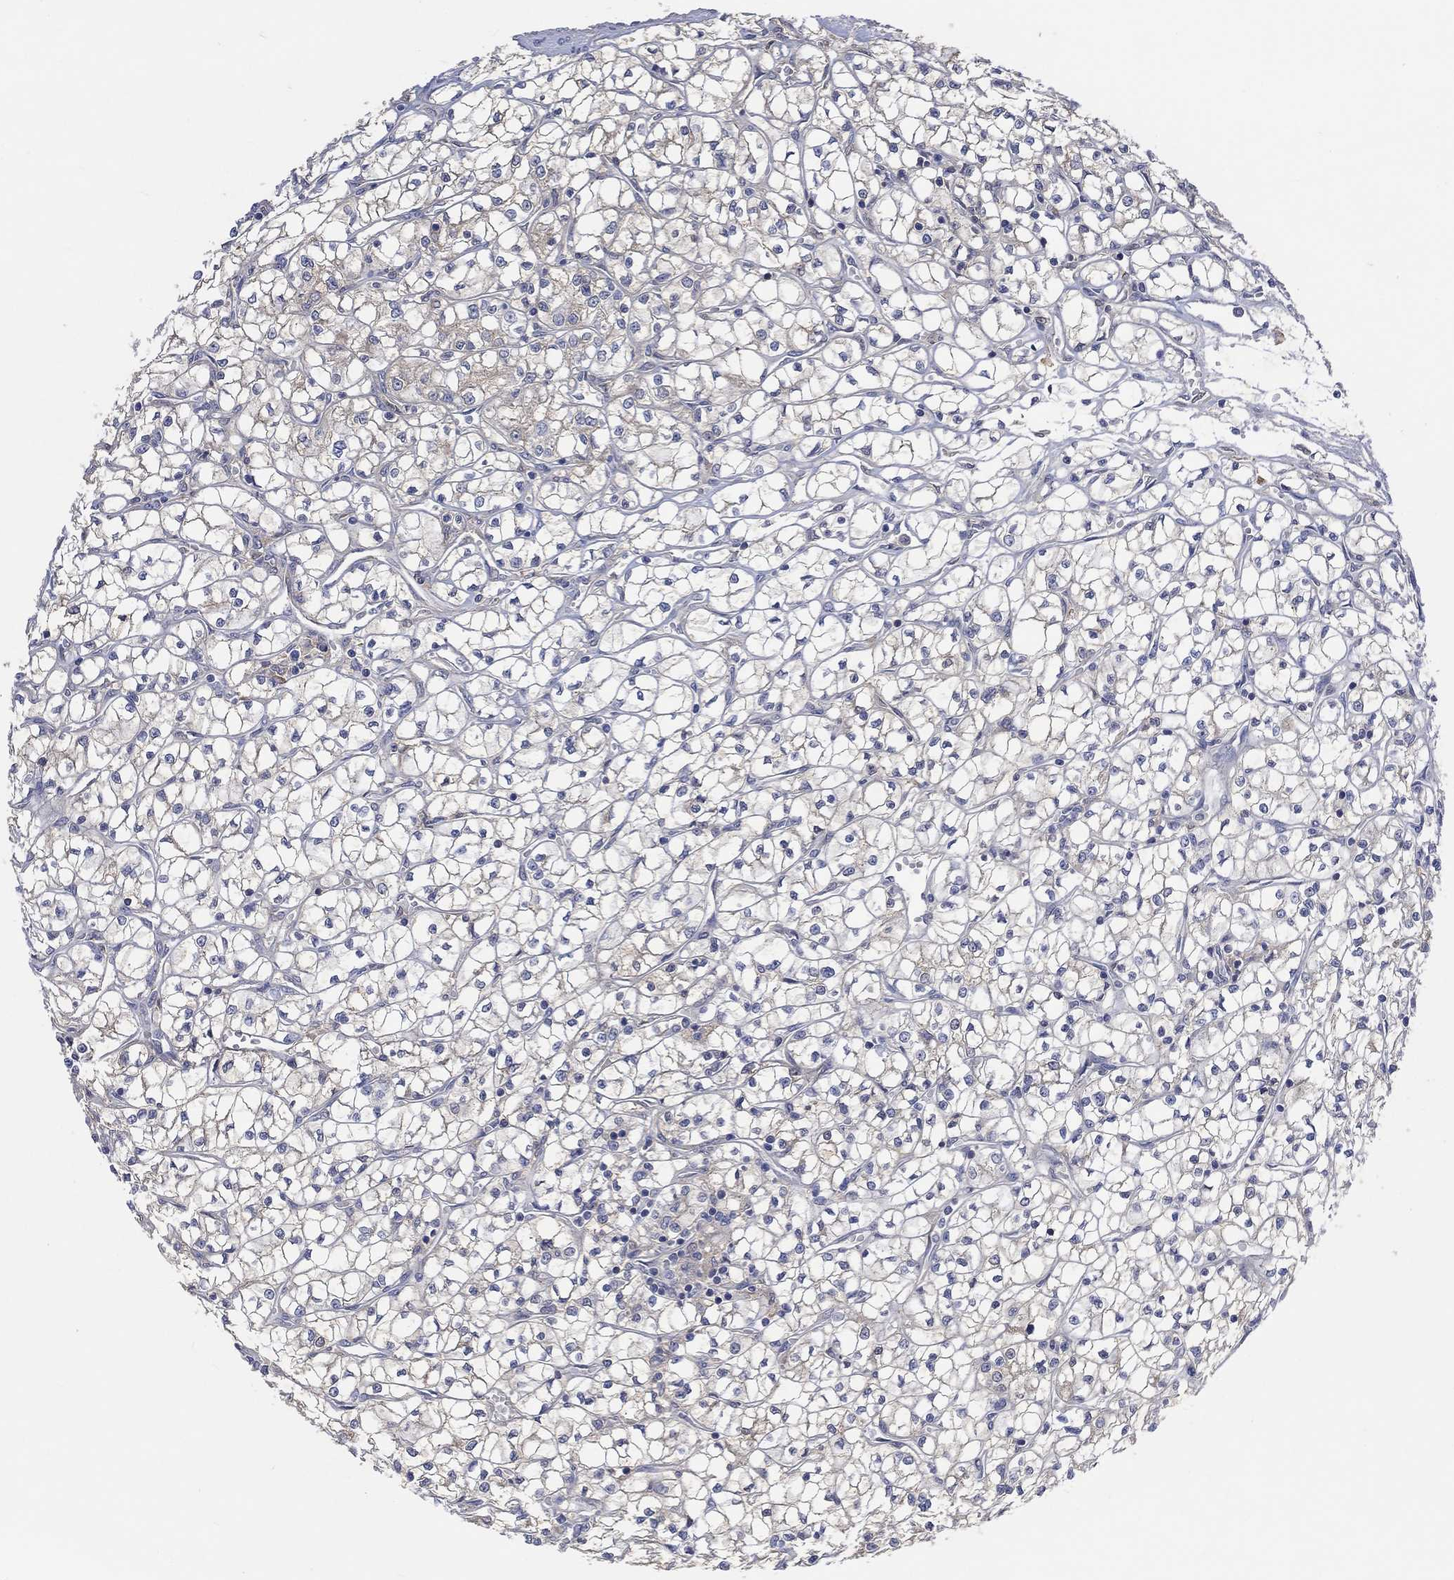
{"staining": {"intensity": "negative", "quantity": "none", "location": "none"}, "tissue": "renal cancer", "cell_type": "Tumor cells", "image_type": "cancer", "snomed": [{"axis": "morphology", "description": "Adenocarcinoma, NOS"}, {"axis": "topography", "description": "Kidney"}], "caption": "This is an IHC photomicrograph of human renal cancer. There is no staining in tumor cells.", "gene": "MSTN", "patient": {"sex": "female", "age": 64}}